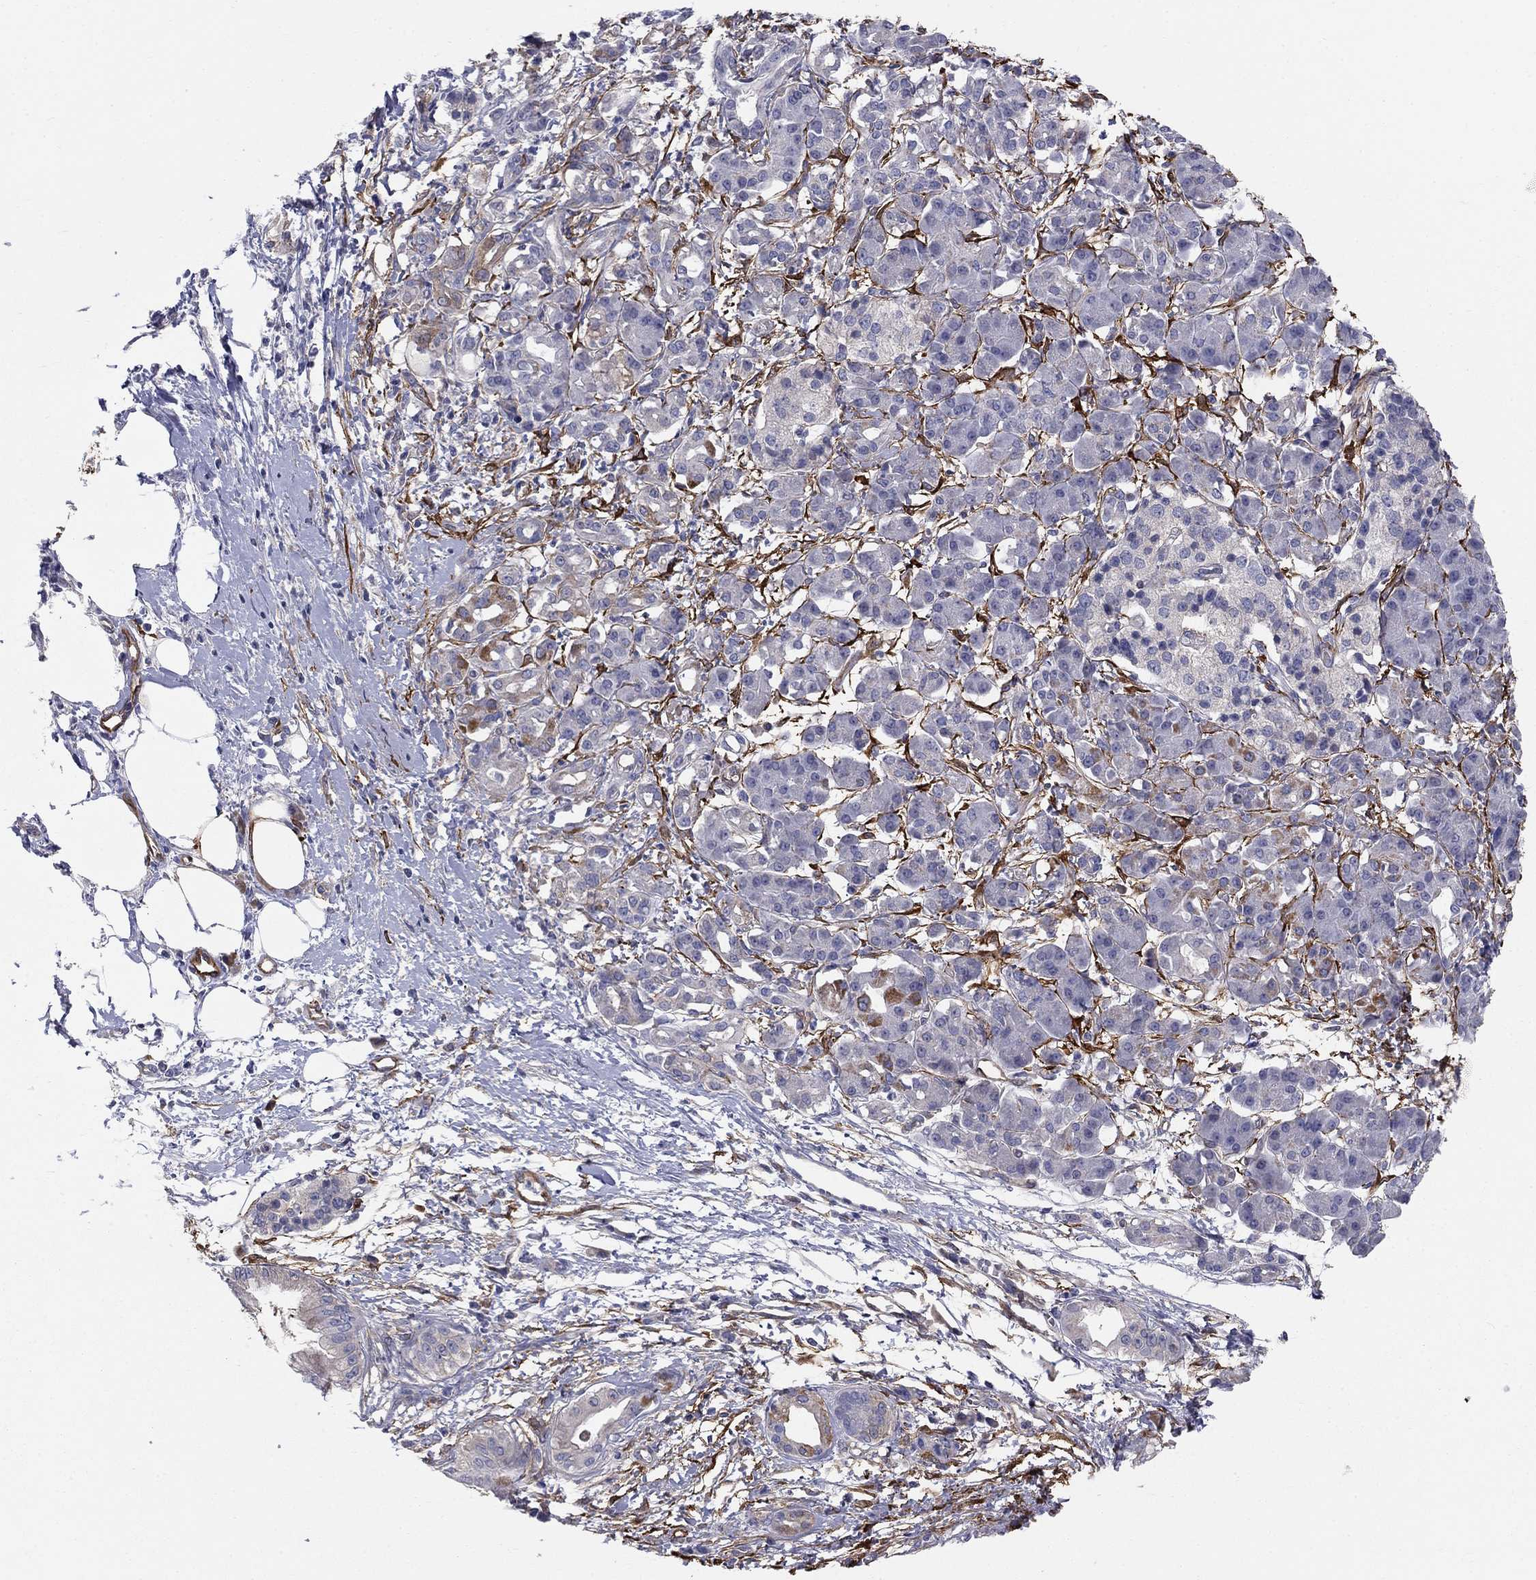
{"staining": {"intensity": "moderate", "quantity": "<25%", "location": "cytoplasmic/membranous"}, "tissue": "pancreatic cancer", "cell_type": "Tumor cells", "image_type": "cancer", "snomed": [{"axis": "morphology", "description": "Adenocarcinoma, NOS"}, {"axis": "topography", "description": "Pancreas"}], "caption": "This histopathology image displays pancreatic adenocarcinoma stained with immunohistochemistry to label a protein in brown. The cytoplasmic/membranous of tumor cells show moderate positivity for the protein. Nuclei are counter-stained blue.", "gene": "EMP2", "patient": {"sex": "male", "age": 72}}